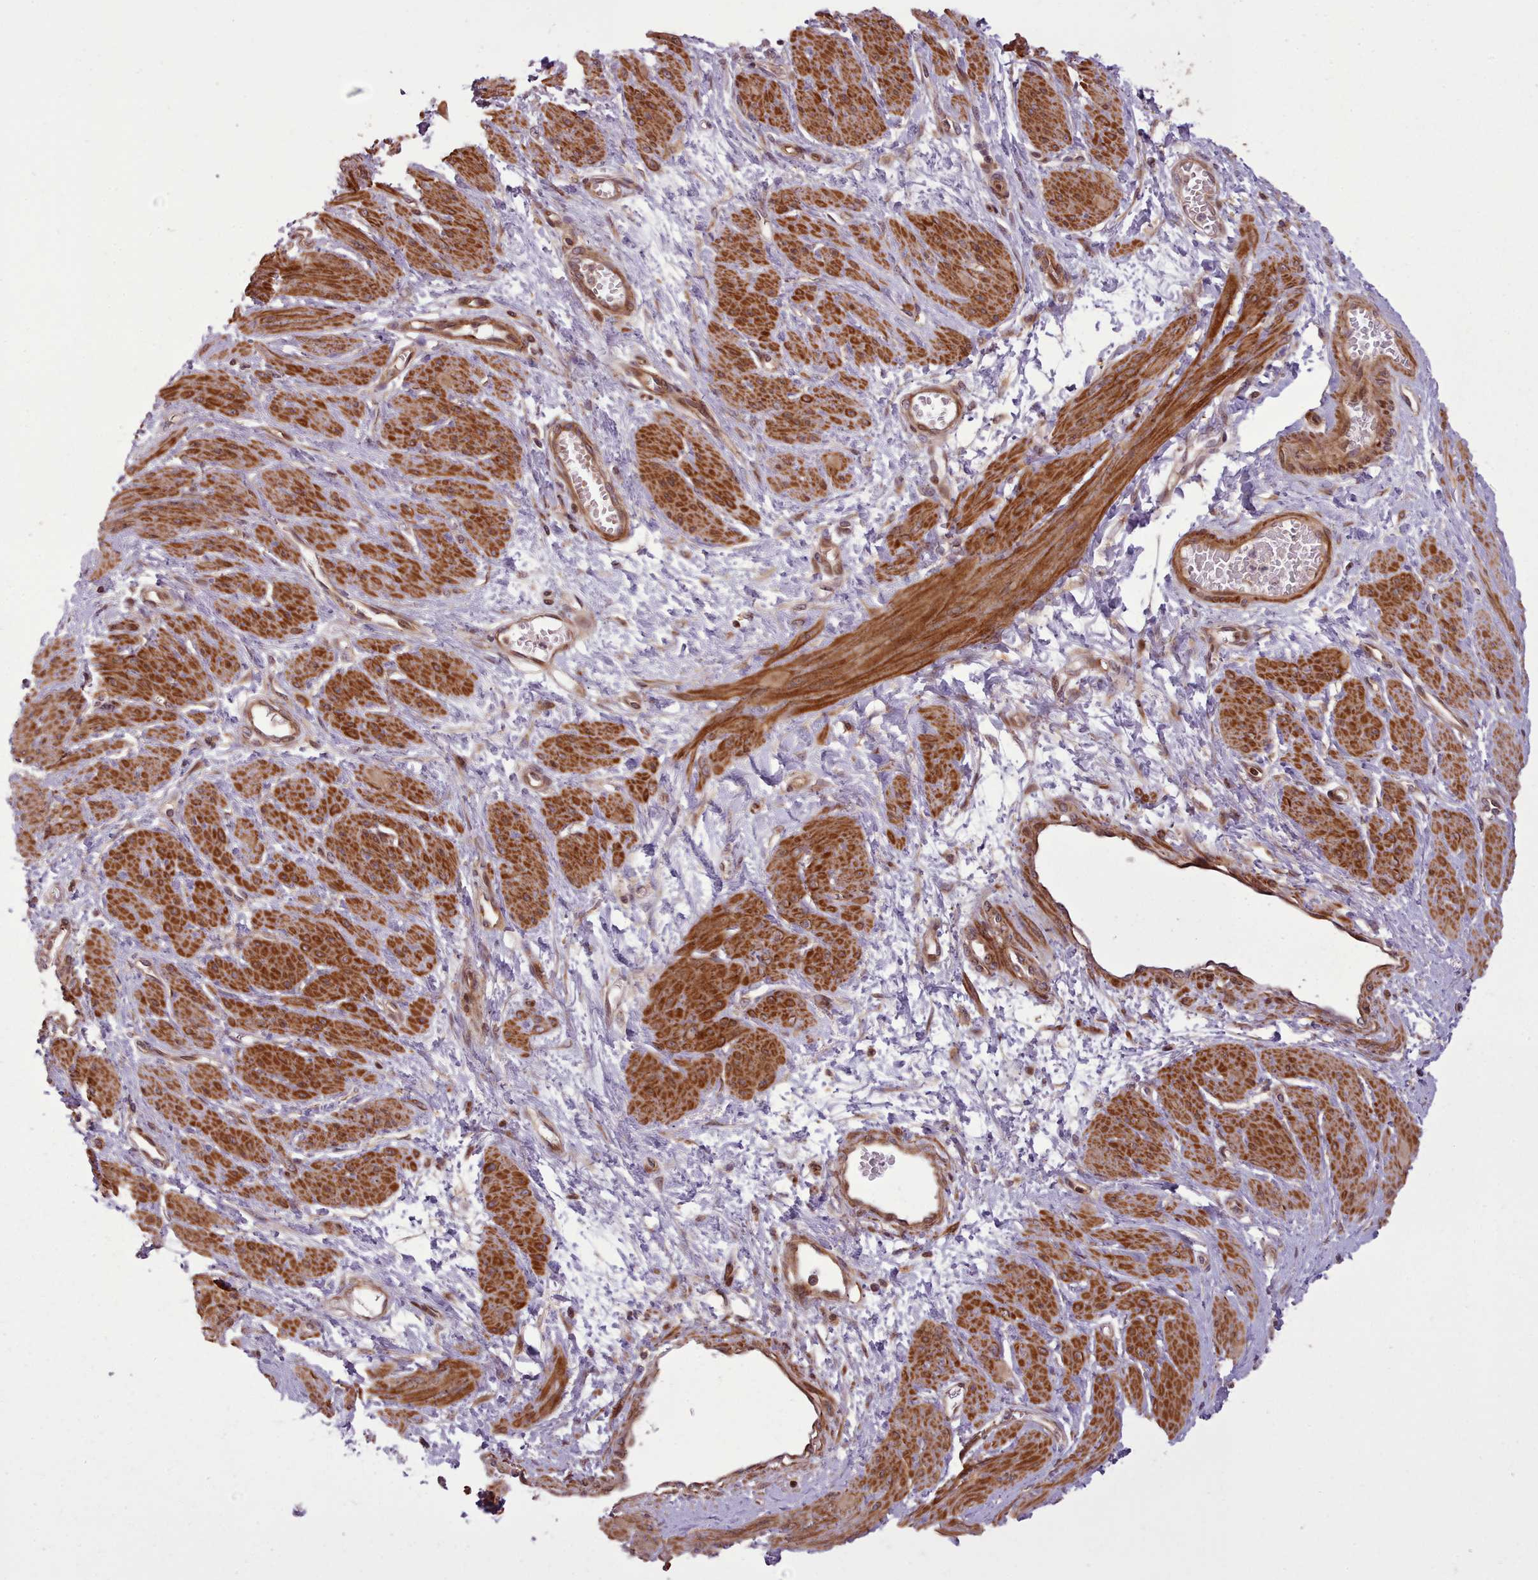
{"staining": {"intensity": "strong", "quantity": "25%-75%", "location": "cytoplasmic/membranous"}, "tissue": "smooth muscle", "cell_type": "Smooth muscle cells", "image_type": "normal", "snomed": [{"axis": "morphology", "description": "Normal tissue, NOS"}, {"axis": "topography", "description": "Smooth muscle"}, {"axis": "topography", "description": "Uterus"}], "caption": "Strong cytoplasmic/membranous positivity for a protein is present in approximately 25%-75% of smooth muscle cells of benign smooth muscle using immunohistochemistry (IHC).", "gene": "NLRP7", "patient": {"sex": "female", "age": 39}}